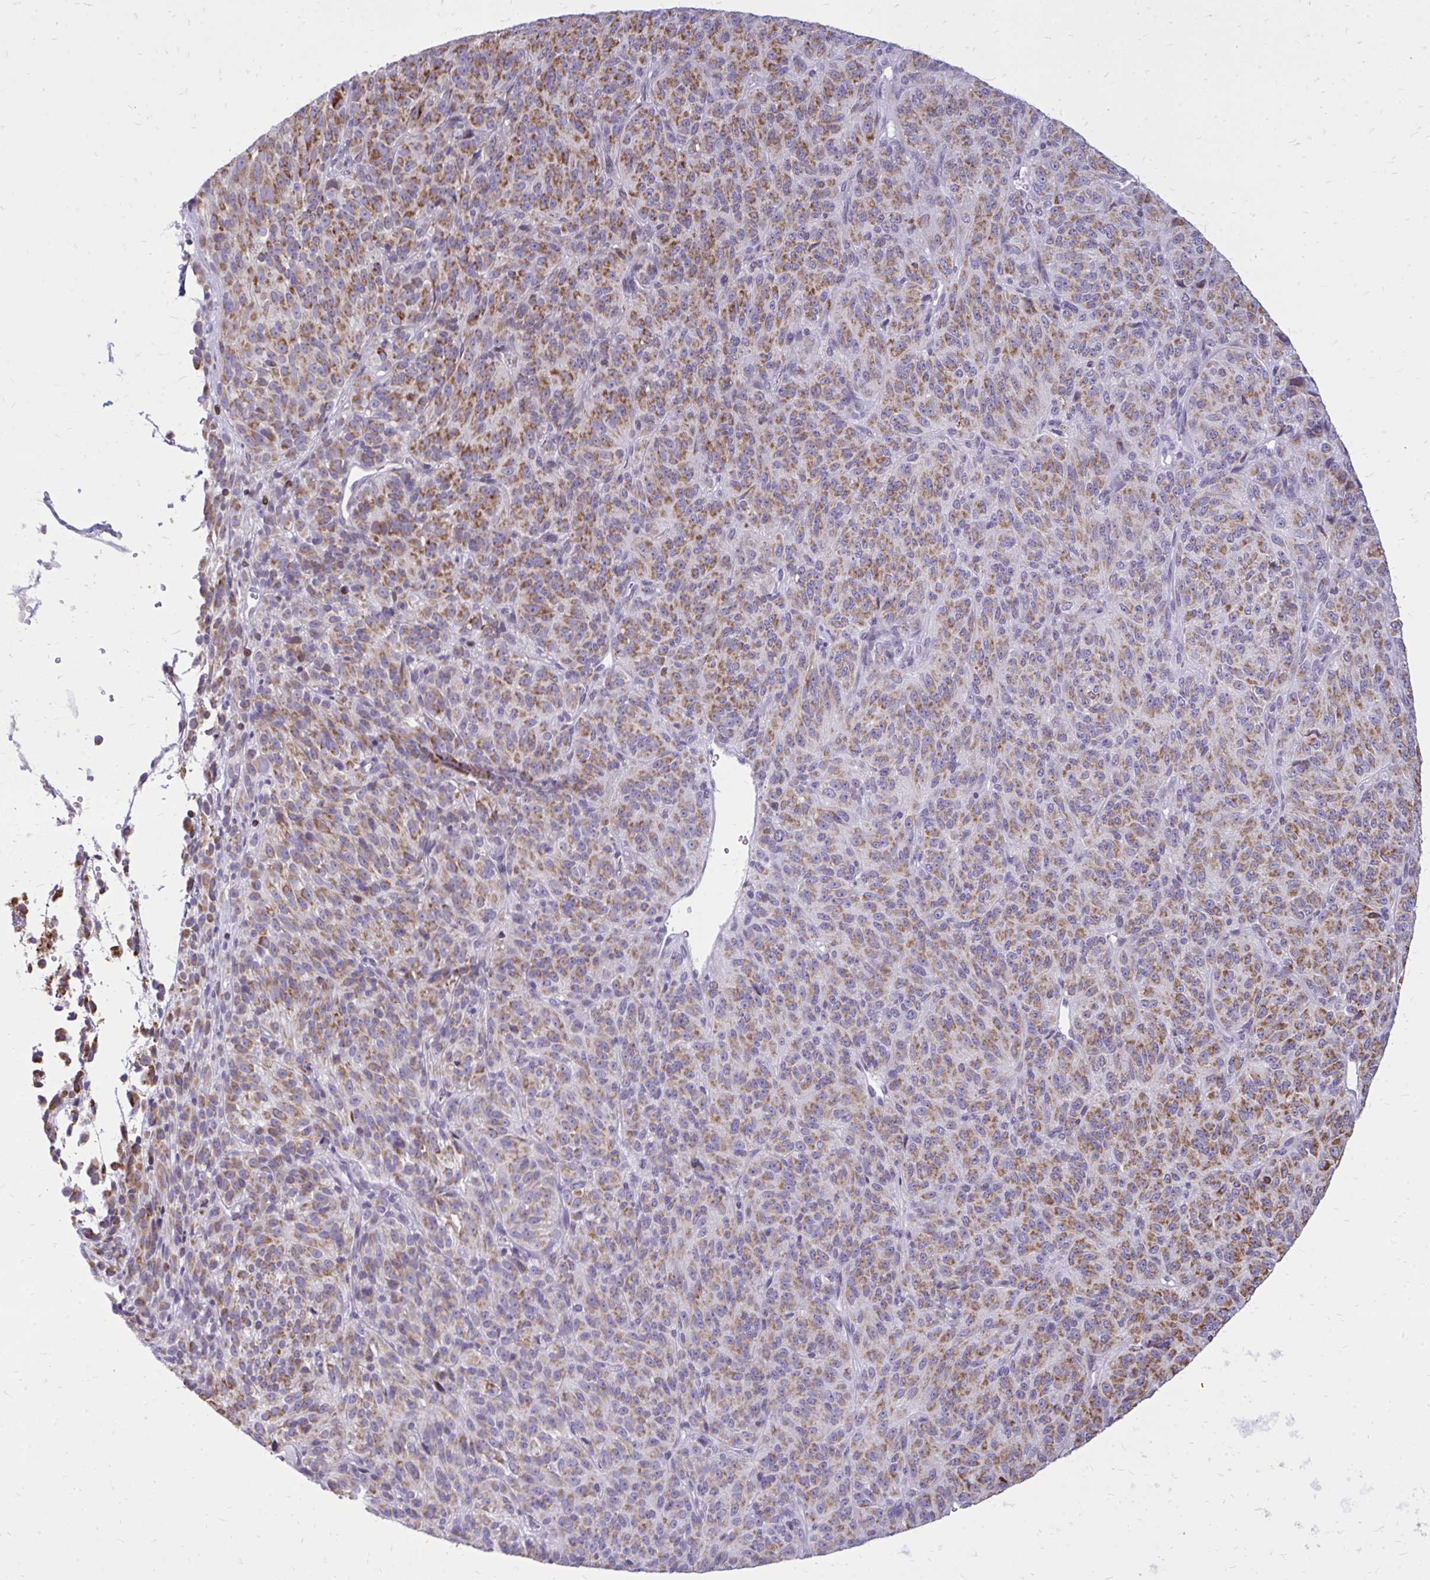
{"staining": {"intensity": "moderate", "quantity": ">75%", "location": "cytoplasmic/membranous"}, "tissue": "melanoma", "cell_type": "Tumor cells", "image_type": "cancer", "snomed": [{"axis": "morphology", "description": "Malignant melanoma, Metastatic site"}, {"axis": "topography", "description": "Brain"}], "caption": "Tumor cells show moderate cytoplasmic/membranous positivity in about >75% of cells in melanoma.", "gene": "RPS6KA2", "patient": {"sex": "female", "age": 56}}